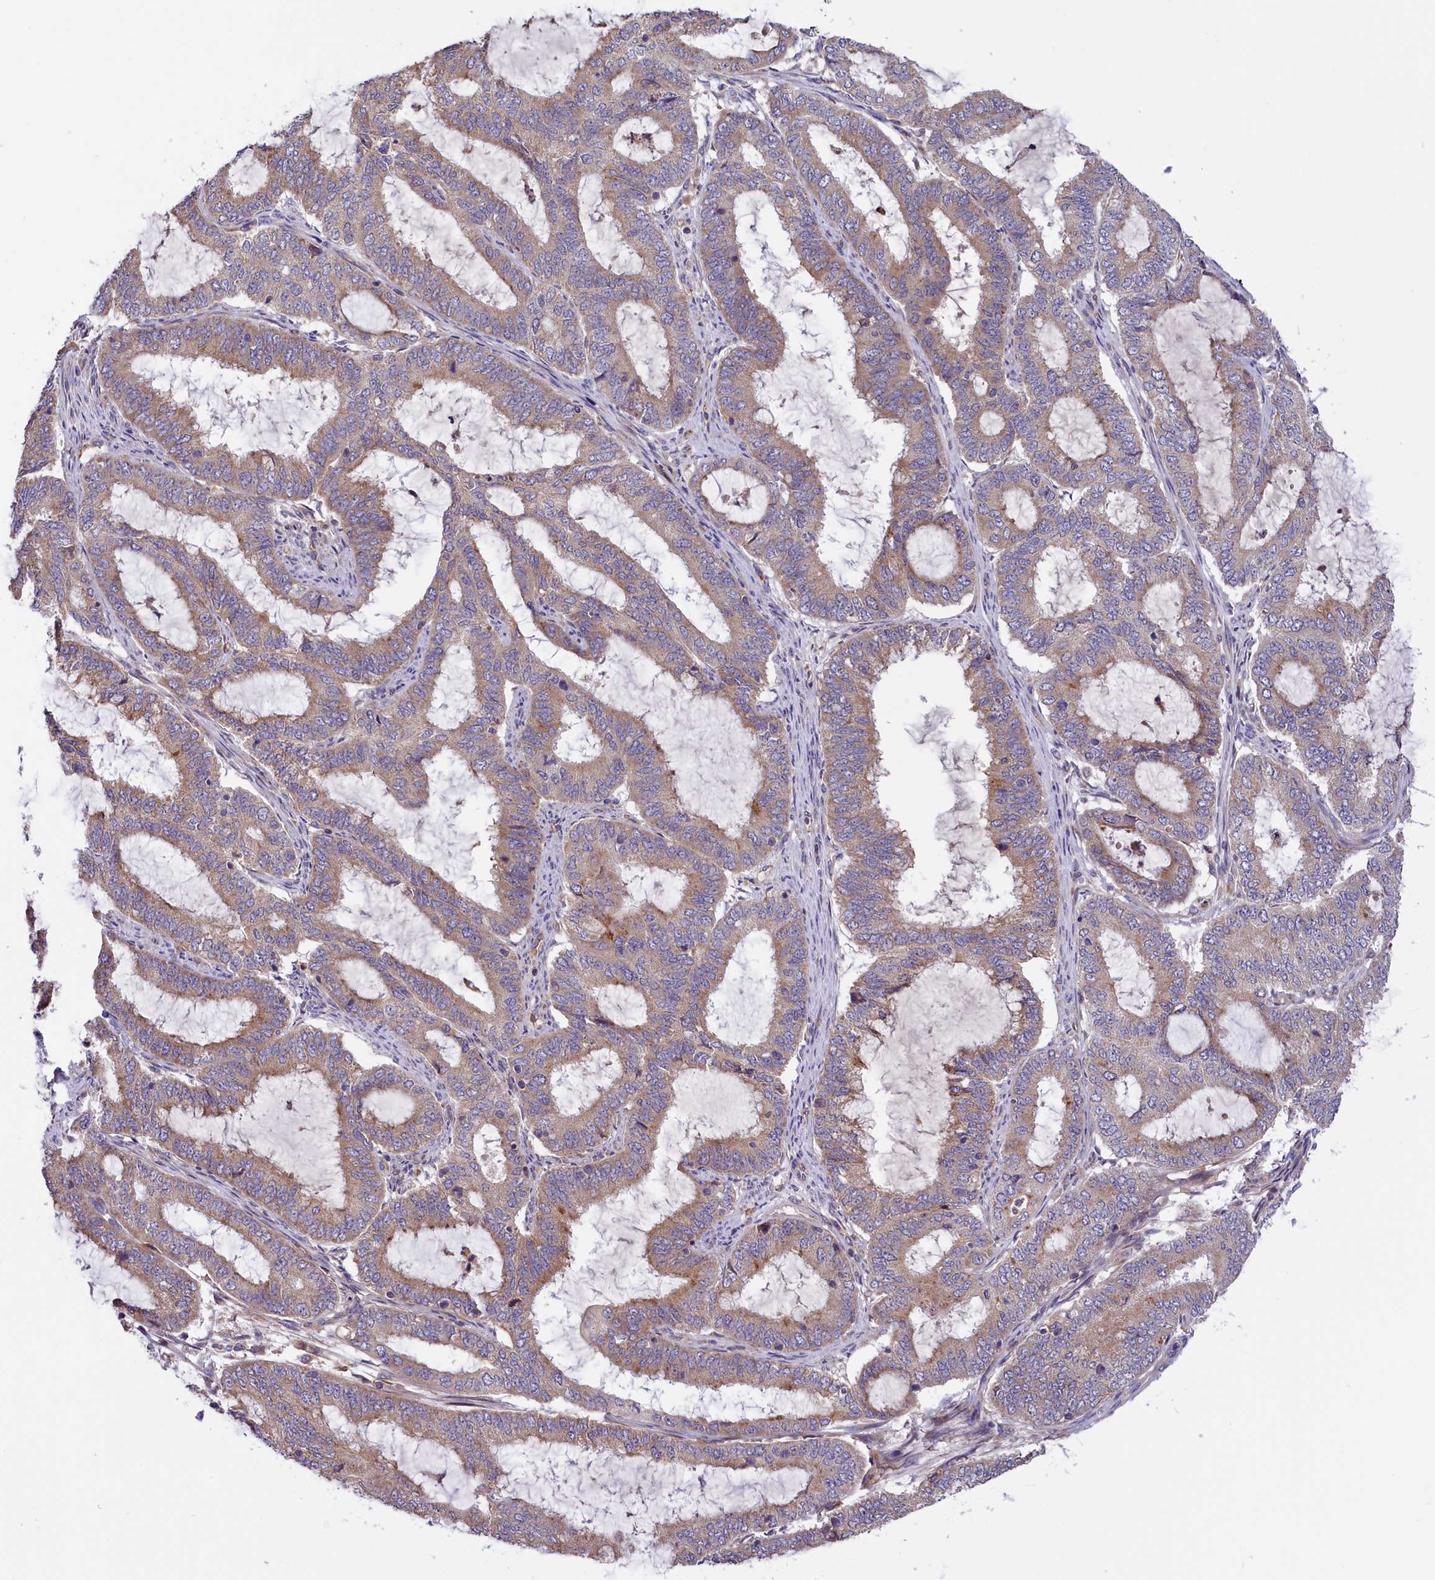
{"staining": {"intensity": "weak", "quantity": "25%-75%", "location": "cytoplasmic/membranous"}, "tissue": "endometrial cancer", "cell_type": "Tumor cells", "image_type": "cancer", "snomed": [{"axis": "morphology", "description": "Adenocarcinoma, NOS"}, {"axis": "topography", "description": "Endometrium"}], "caption": "Immunohistochemistry (IHC) (DAB) staining of human endometrial cancer displays weak cytoplasmic/membranous protein staining in about 25%-75% of tumor cells.", "gene": "DNAJB9", "patient": {"sex": "female", "age": 51}}